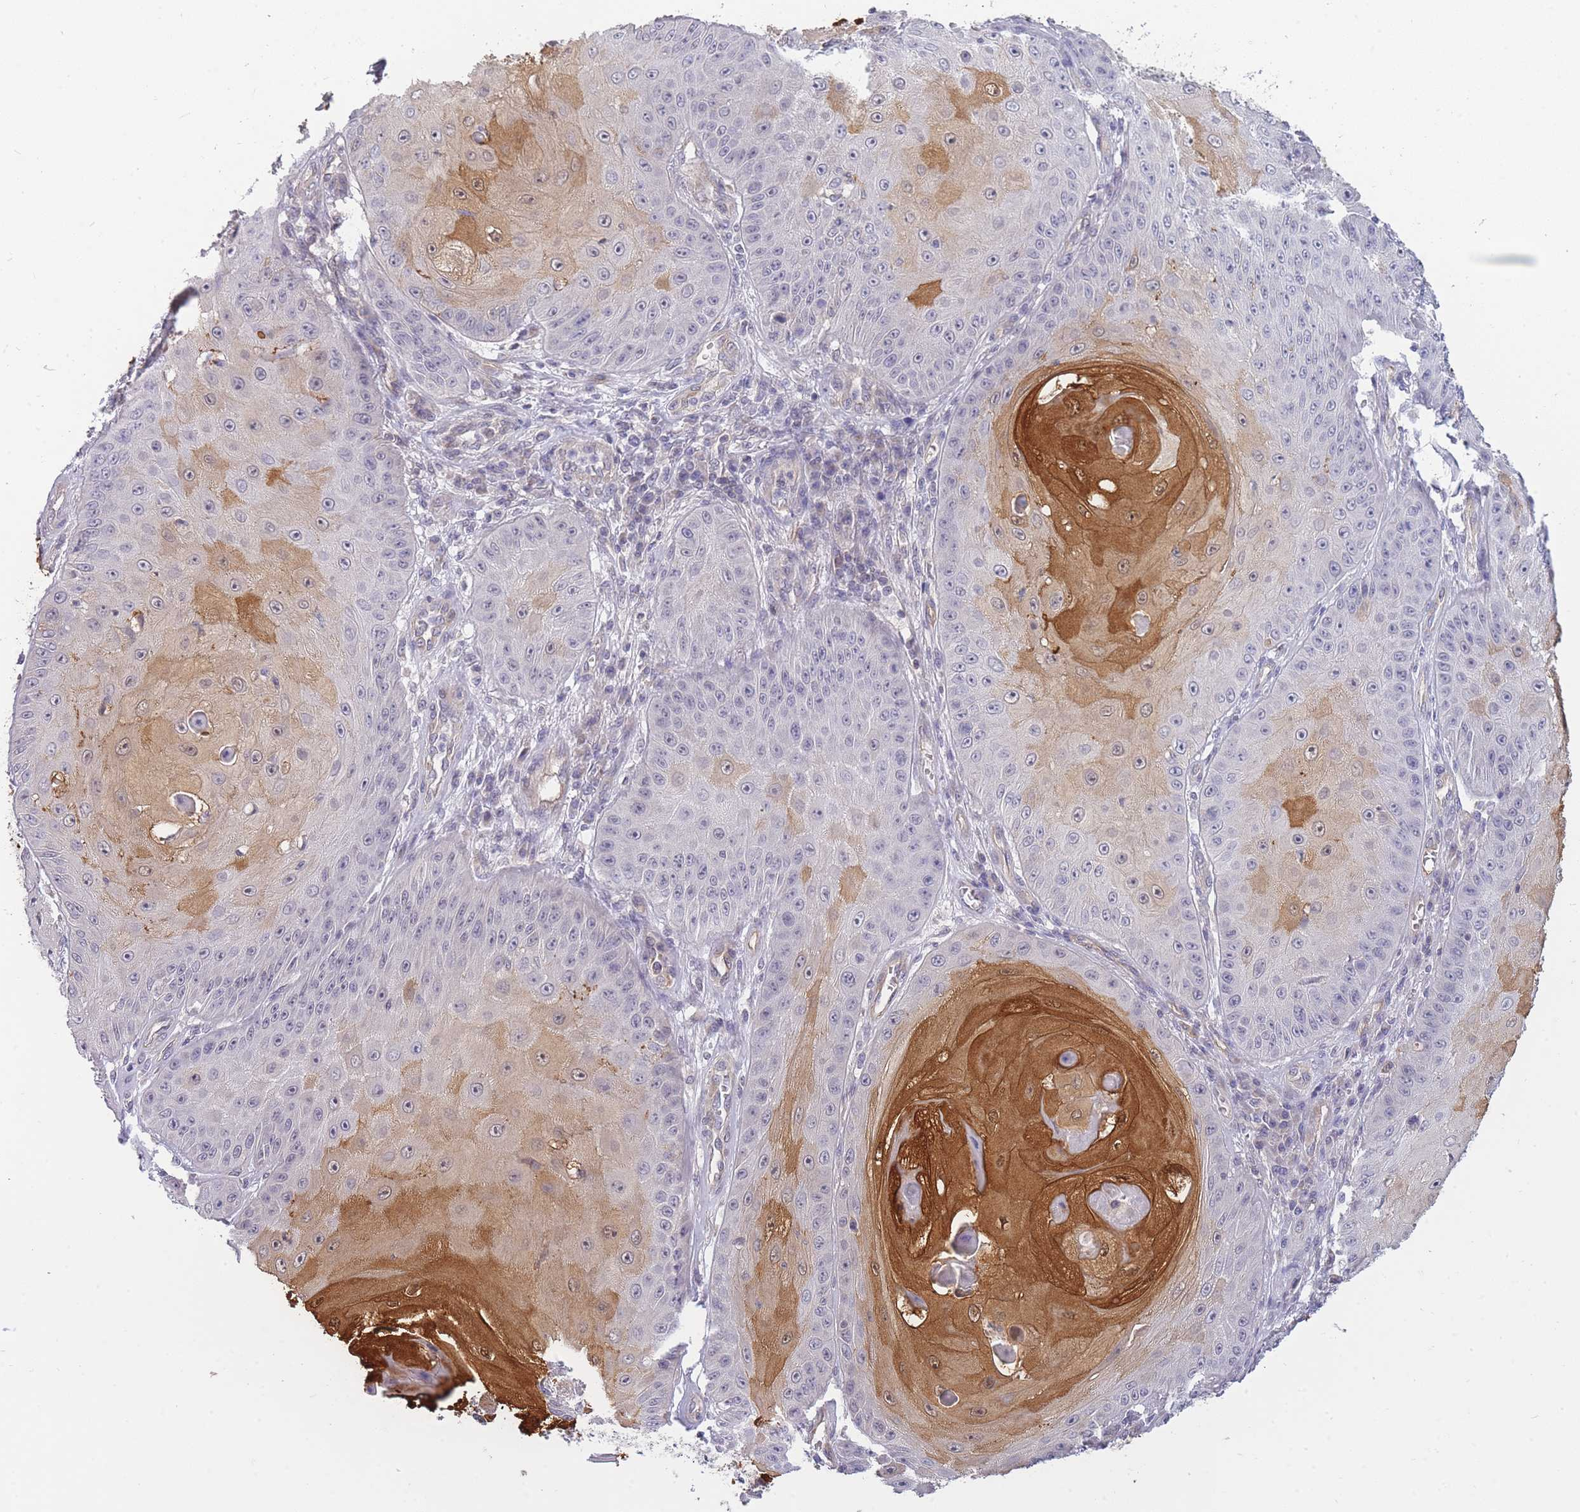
{"staining": {"intensity": "strong", "quantity": "<25%", "location": "cytoplasmic/membranous,nuclear"}, "tissue": "skin cancer", "cell_type": "Tumor cells", "image_type": "cancer", "snomed": [{"axis": "morphology", "description": "Squamous cell carcinoma, NOS"}, {"axis": "topography", "description": "Skin"}], "caption": "A brown stain highlights strong cytoplasmic/membranous and nuclear expression of a protein in human skin squamous cell carcinoma tumor cells. The staining is performed using DAB brown chromogen to label protein expression. The nuclei are counter-stained blue using hematoxylin.", "gene": "C19orf25", "patient": {"sex": "male", "age": 70}}